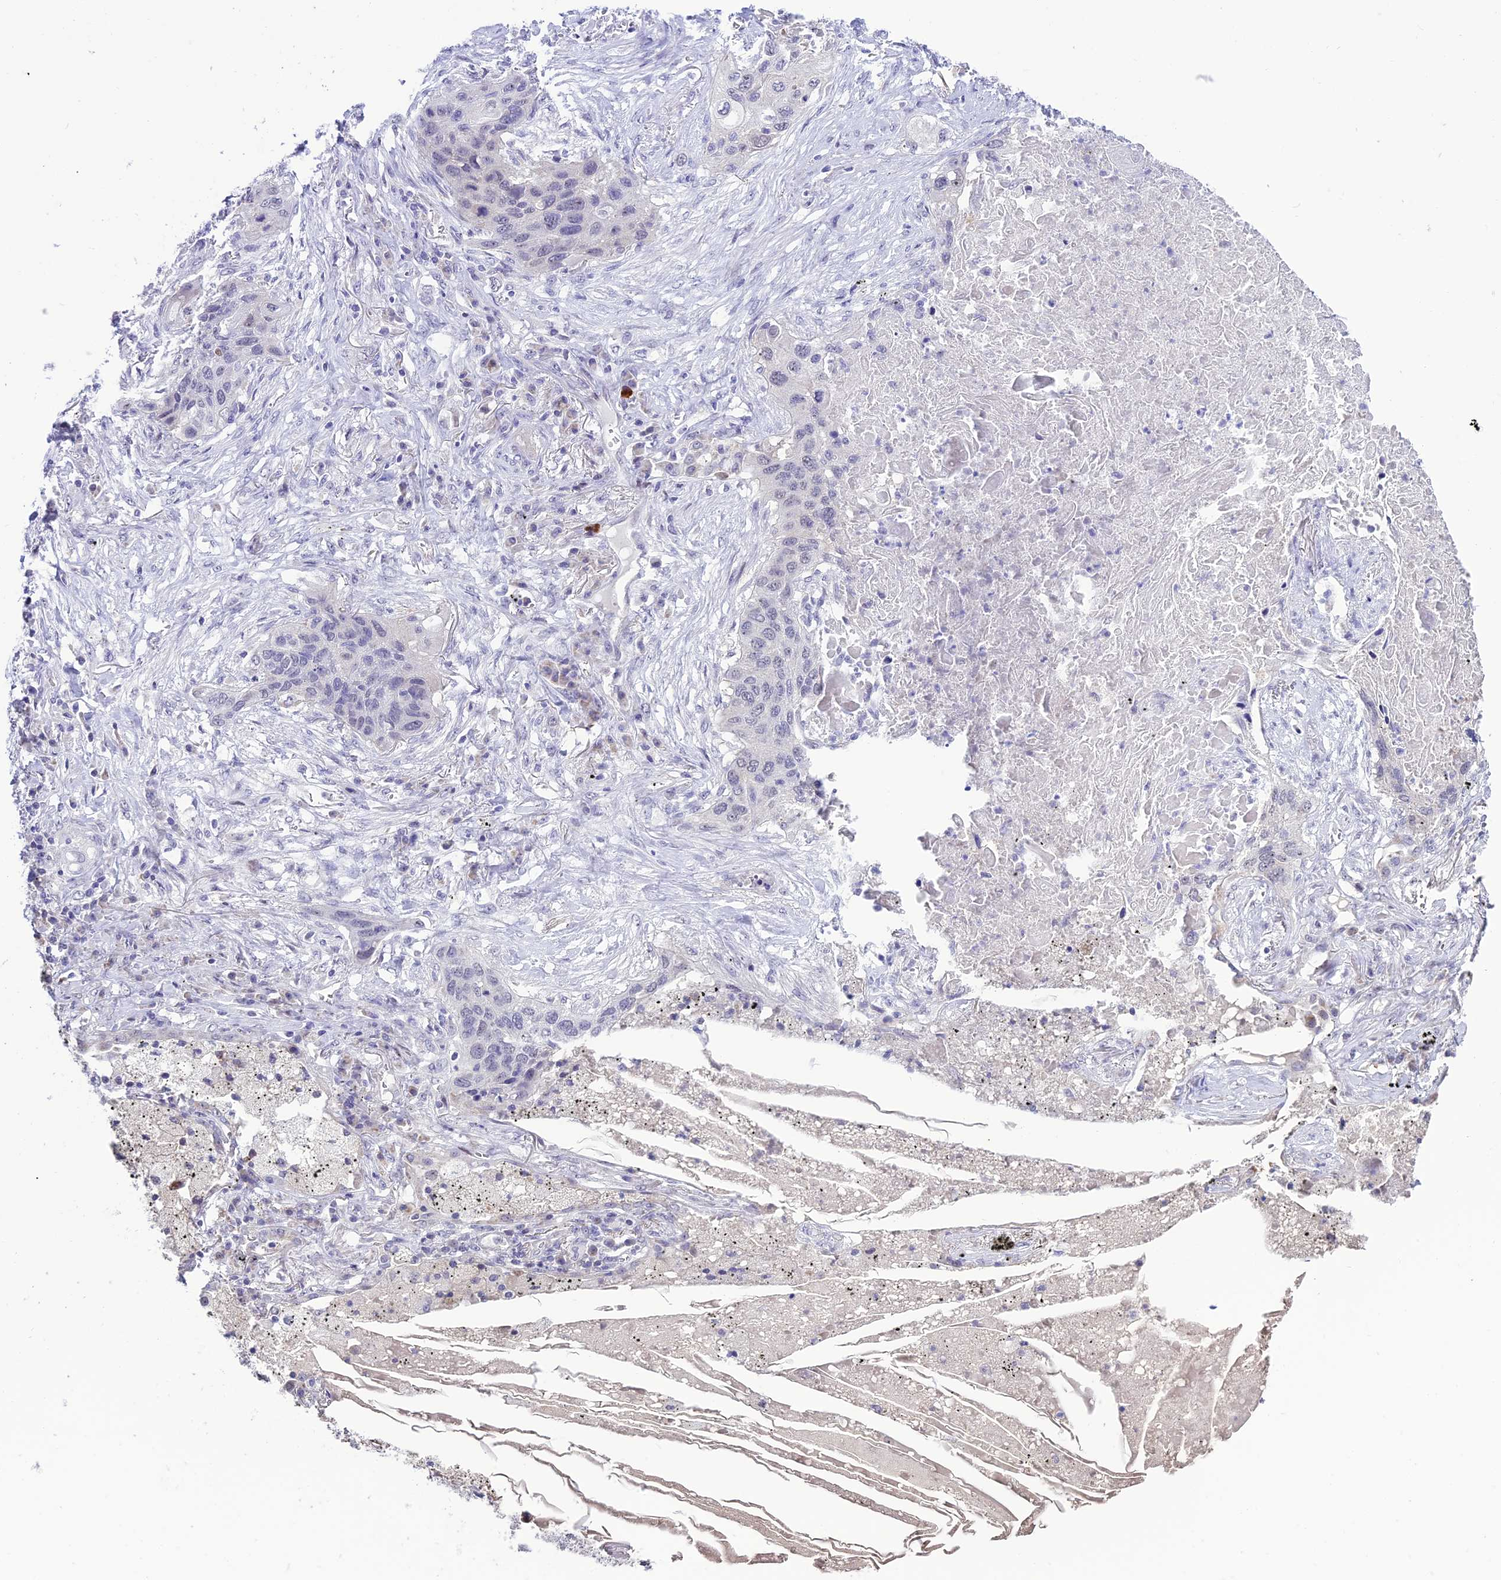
{"staining": {"intensity": "negative", "quantity": "none", "location": "none"}, "tissue": "lung cancer", "cell_type": "Tumor cells", "image_type": "cancer", "snomed": [{"axis": "morphology", "description": "Squamous cell carcinoma, NOS"}, {"axis": "topography", "description": "Lung"}], "caption": "The photomicrograph exhibits no staining of tumor cells in lung cancer (squamous cell carcinoma).", "gene": "SLC10A1", "patient": {"sex": "female", "age": 63}}